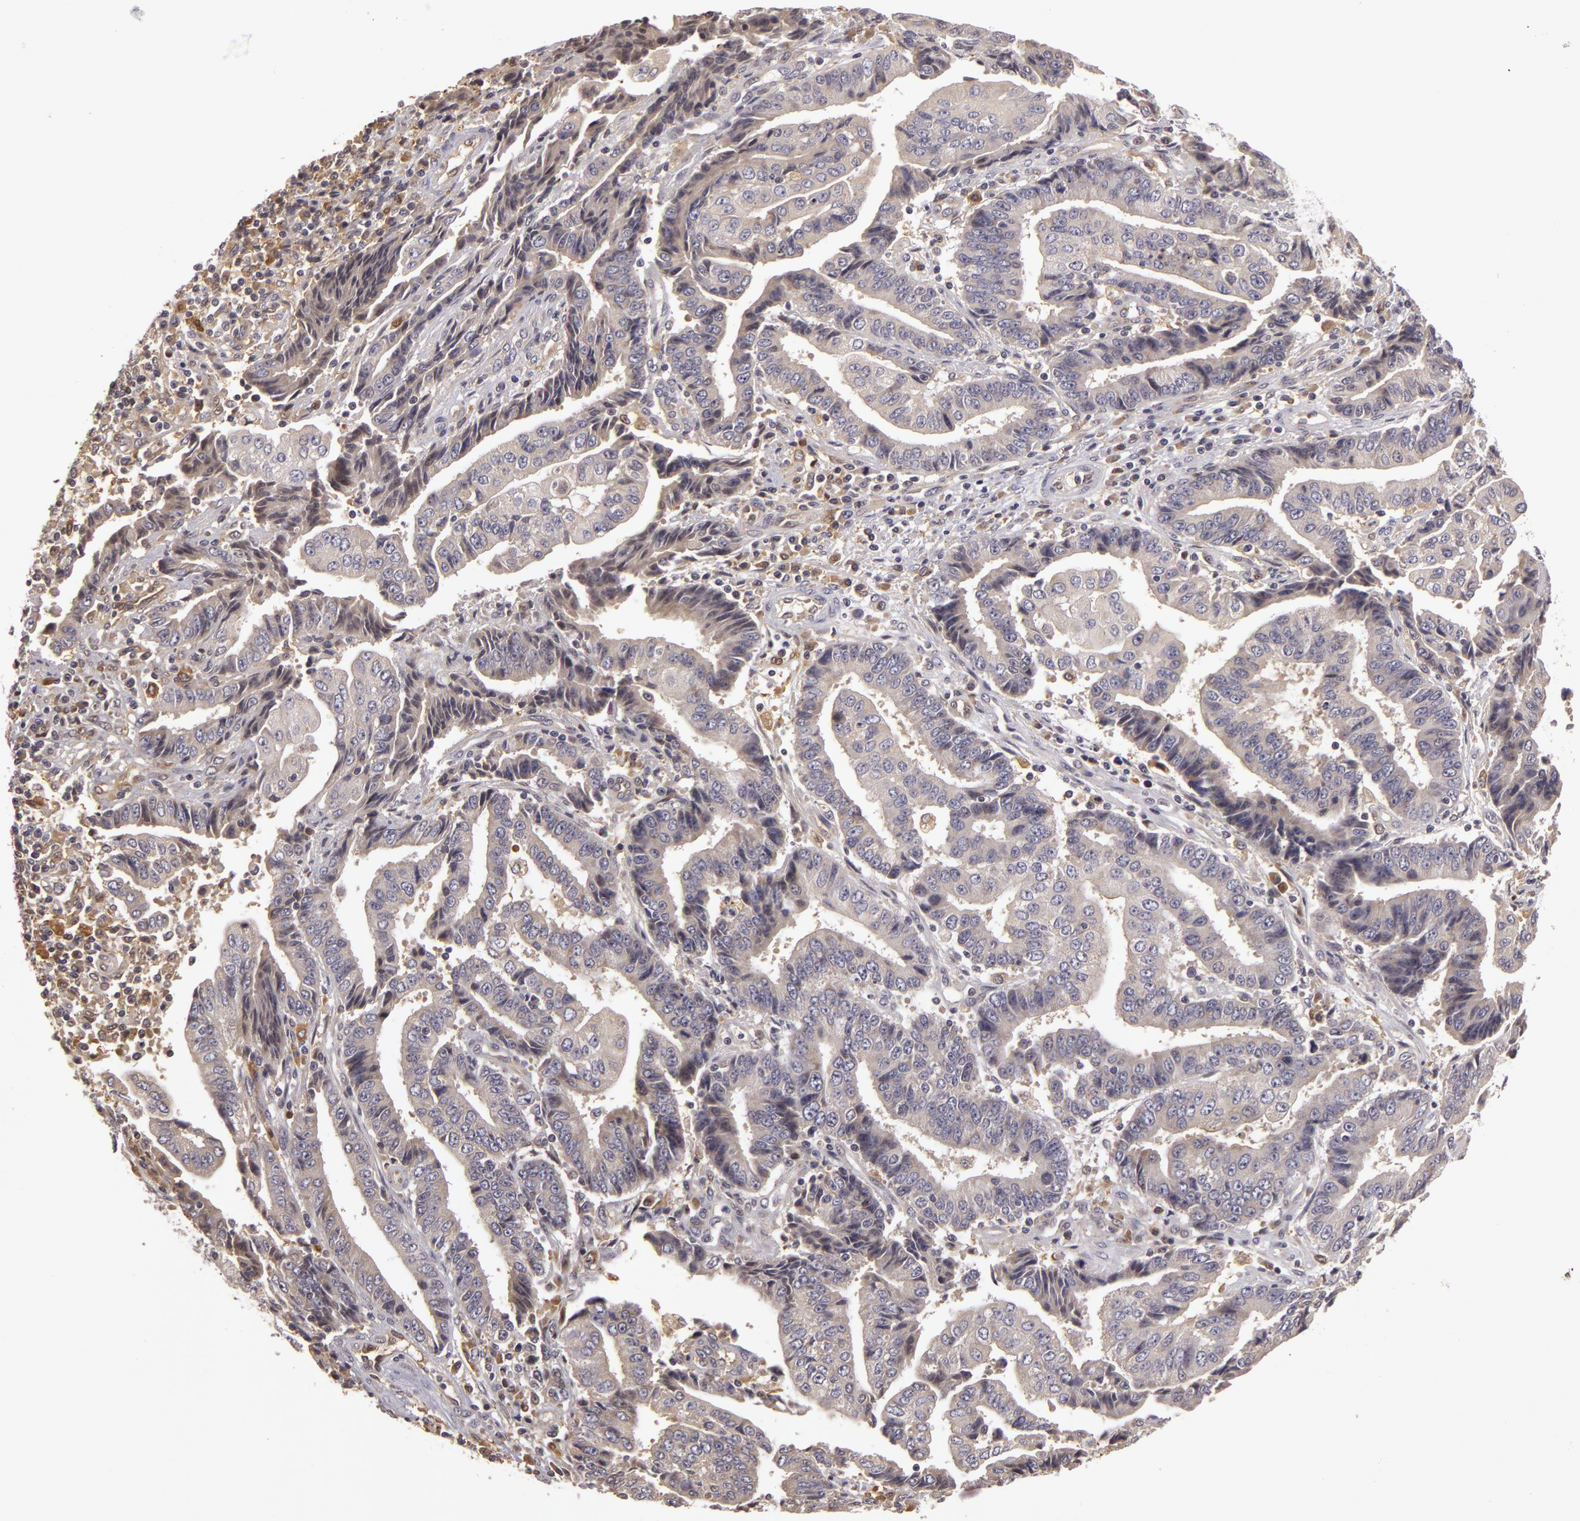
{"staining": {"intensity": "negative", "quantity": "none", "location": "none"}, "tissue": "endometrial cancer", "cell_type": "Tumor cells", "image_type": "cancer", "snomed": [{"axis": "morphology", "description": "Adenocarcinoma, NOS"}, {"axis": "topography", "description": "Endometrium"}], "caption": "The photomicrograph demonstrates no staining of tumor cells in endometrial adenocarcinoma.", "gene": "ZNF229", "patient": {"sex": "female", "age": 75}}